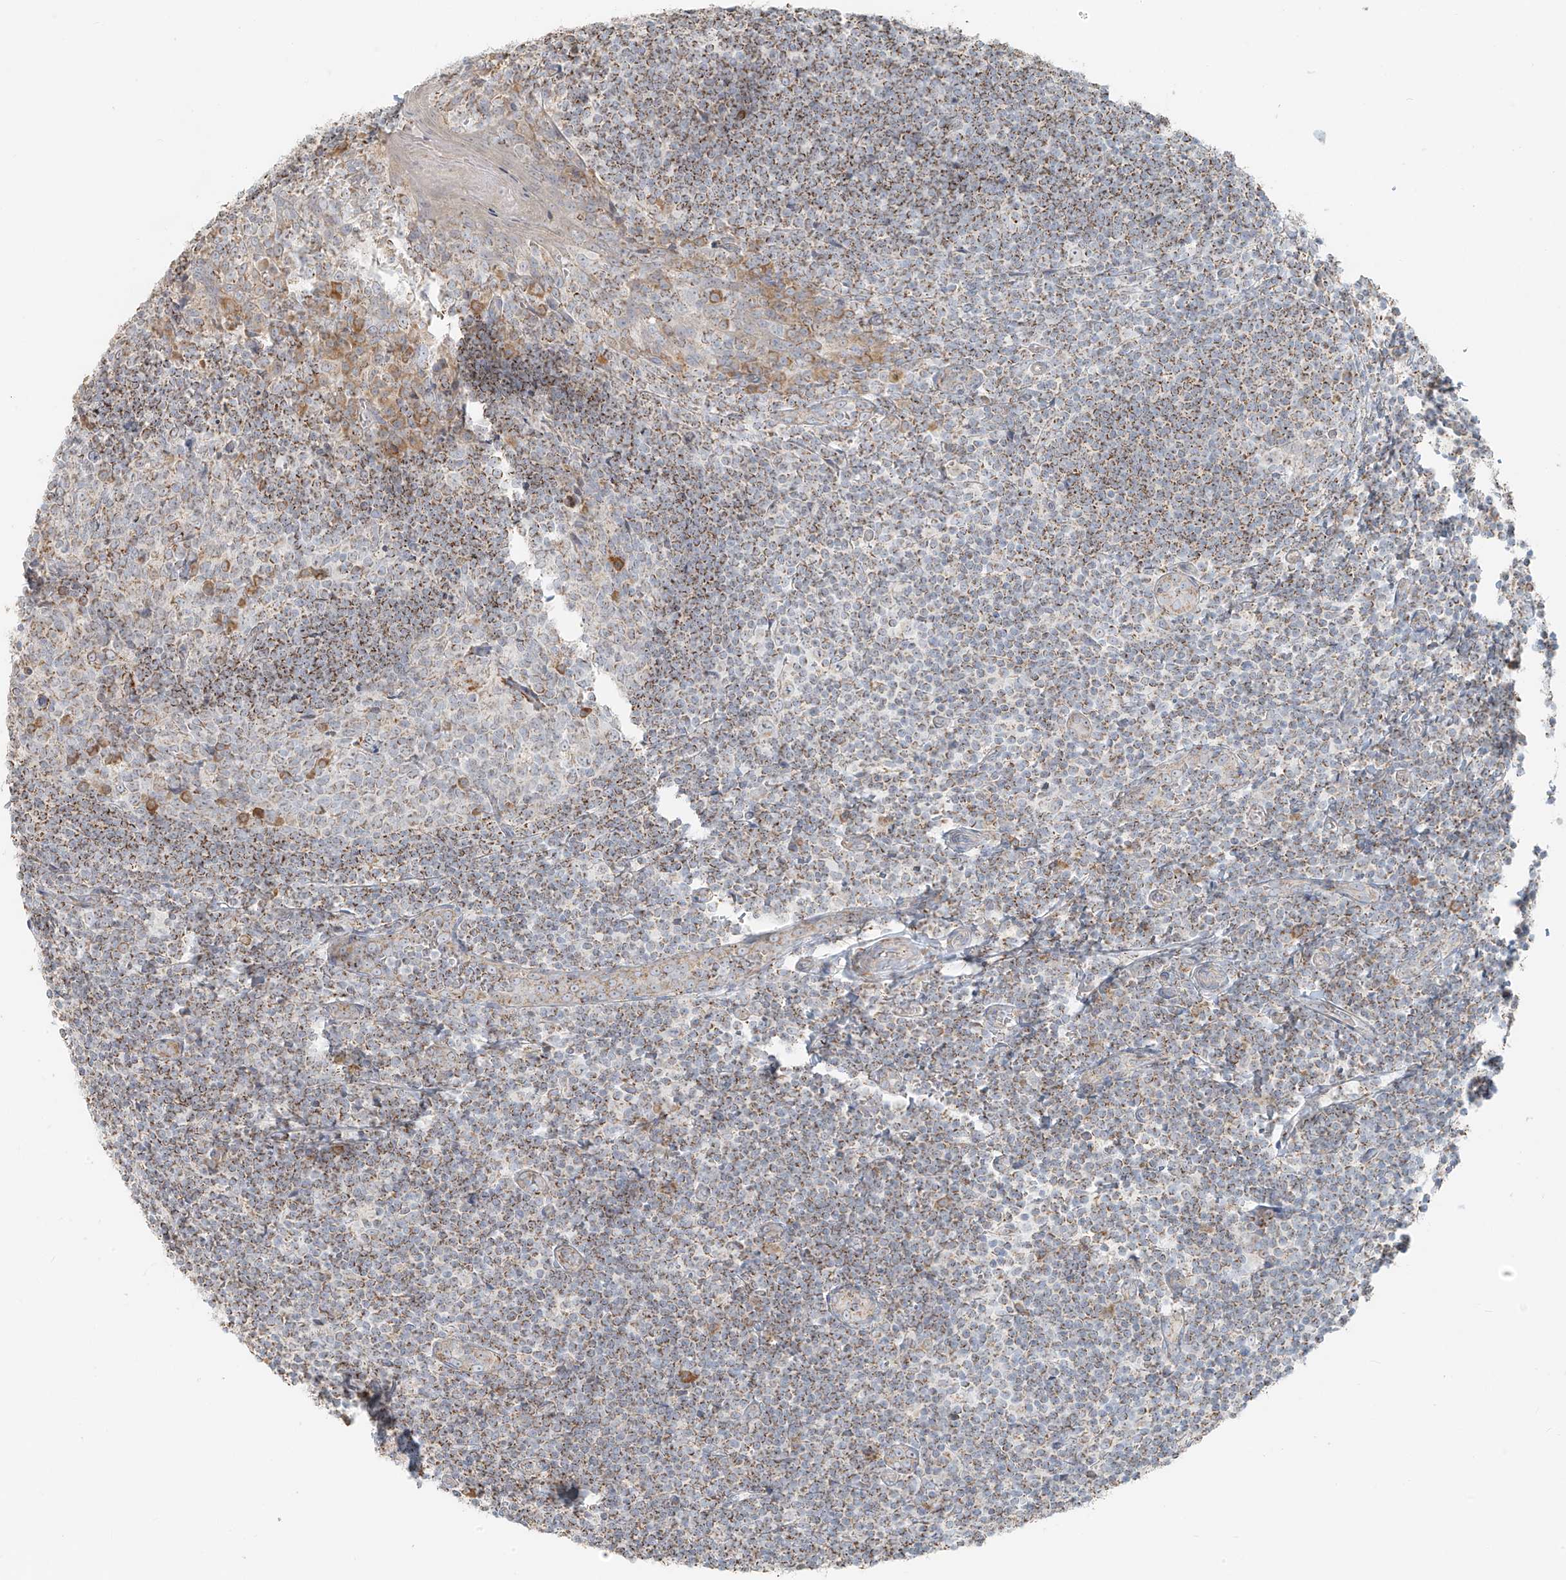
{"staining": {"intensity": "weak", "quantity": "25%-75%", "location": "cytoplasmic/membranous"}, "tissue": "tonsil", "cell_type": "Germinal center cells", "image_type": "normal", "snomed": [{"axis": "morphology", "description": "Normal tissue, NOS"}, {"axis": "topography", "description": "Tonsil"}], "caption": "A brown stain highlights weak cytoplasmic/membranous staining of a protein in germinal center cells of unremarkable human tonsil. Using DAB (brown) and hematoxylin (blue) stains, captured at high magnification using brightfield microscopy.", "gene": "UST", "patient": {"sex": "male", "age": 27}}